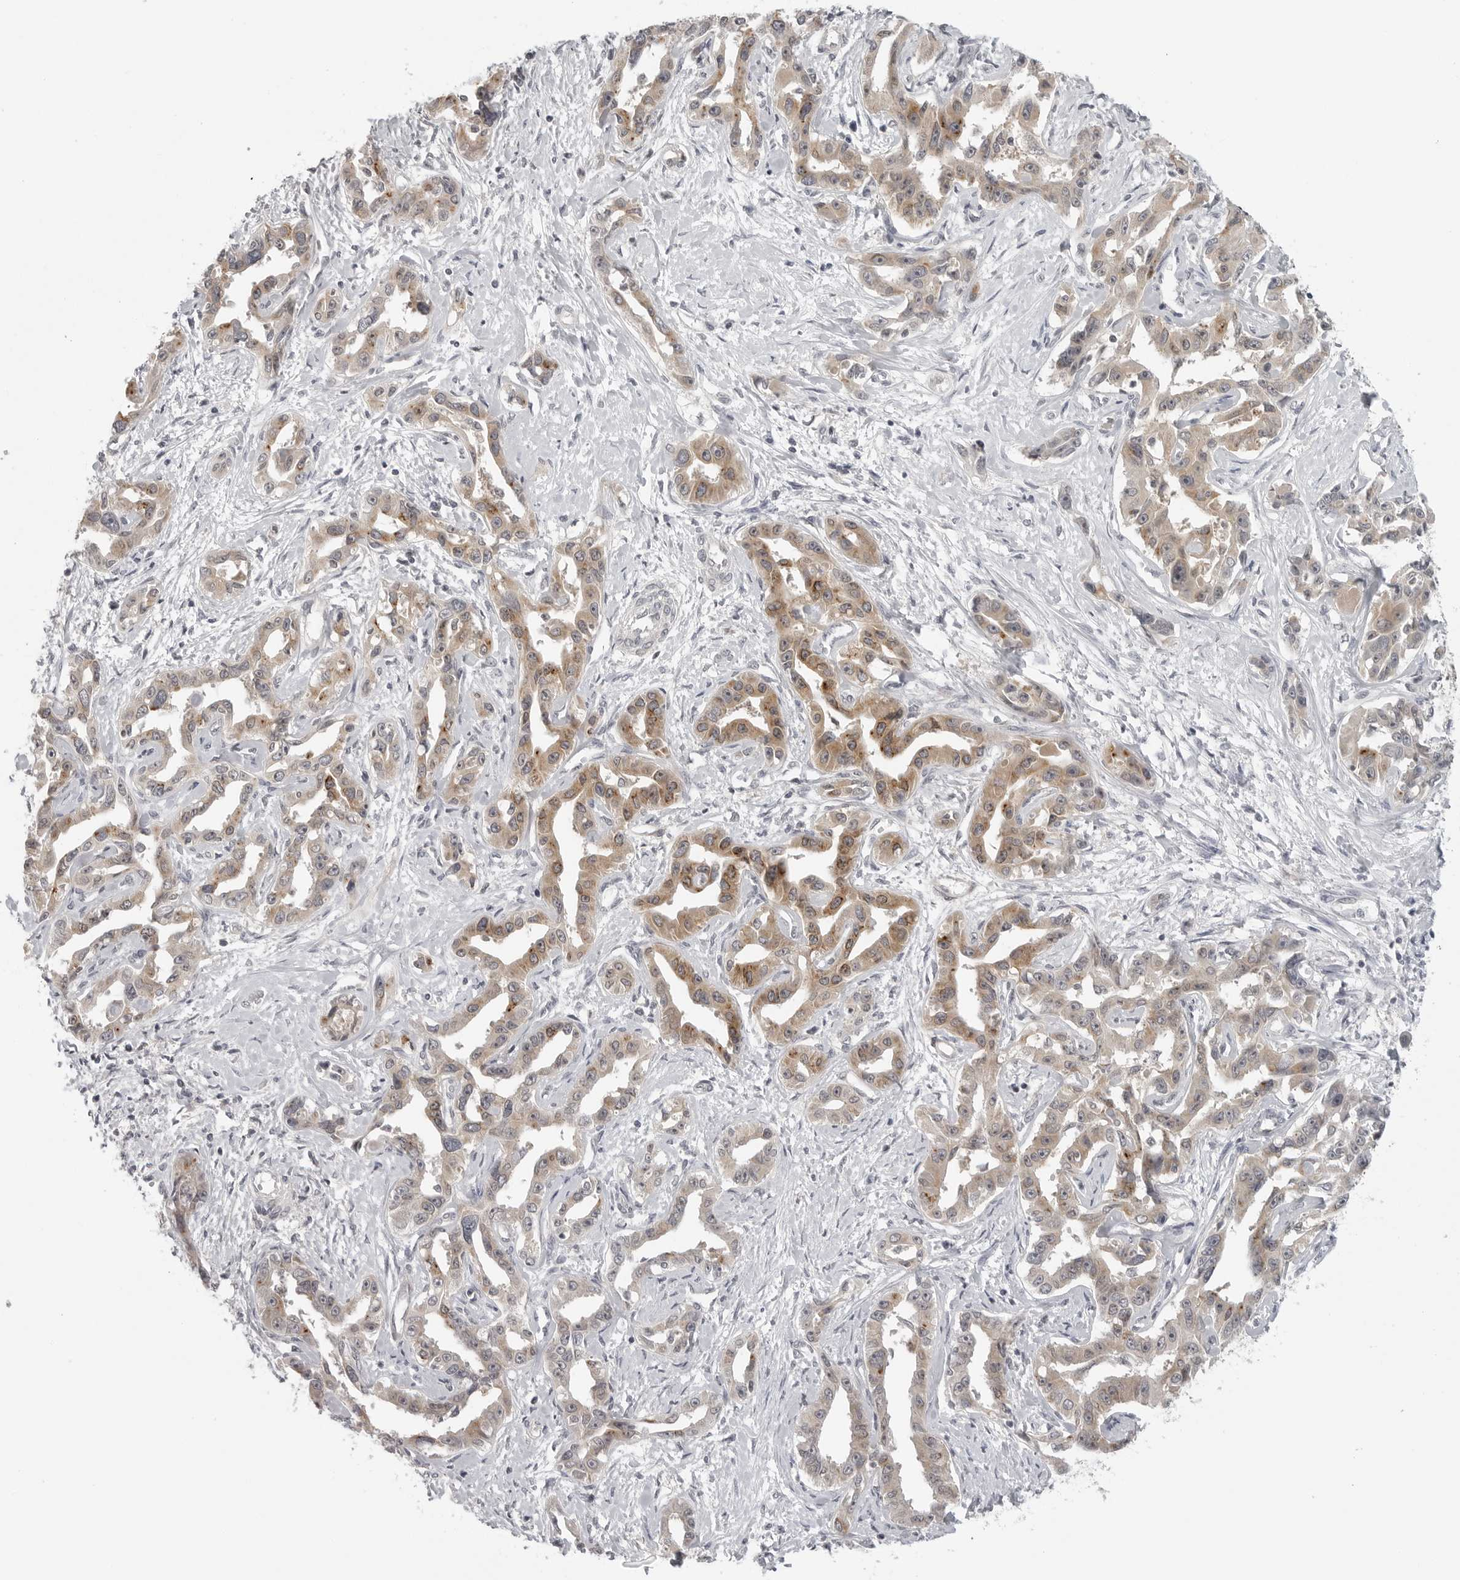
{"staining": {"intensity": "moderate", "quantity": ">75%", "location": "cytoplasmic/membranous"}, "tissue": "liver cancer", "cell_type": "Tumor cells", "image_type": "cancer", "snomed": [{"axis": "morphology", "description": "Cholangiocarcinoma"}, {"axis": "topography", "description": "Liver"}], "caption": "Approximately >75% of tumor cells in liver cancer demonstrate moderate cytoplasmic/membranous protein expression as visualized by brown immunohistochemical staining.", "gene": "TUT4", "patient": {"sex": "male", "age": 59}}